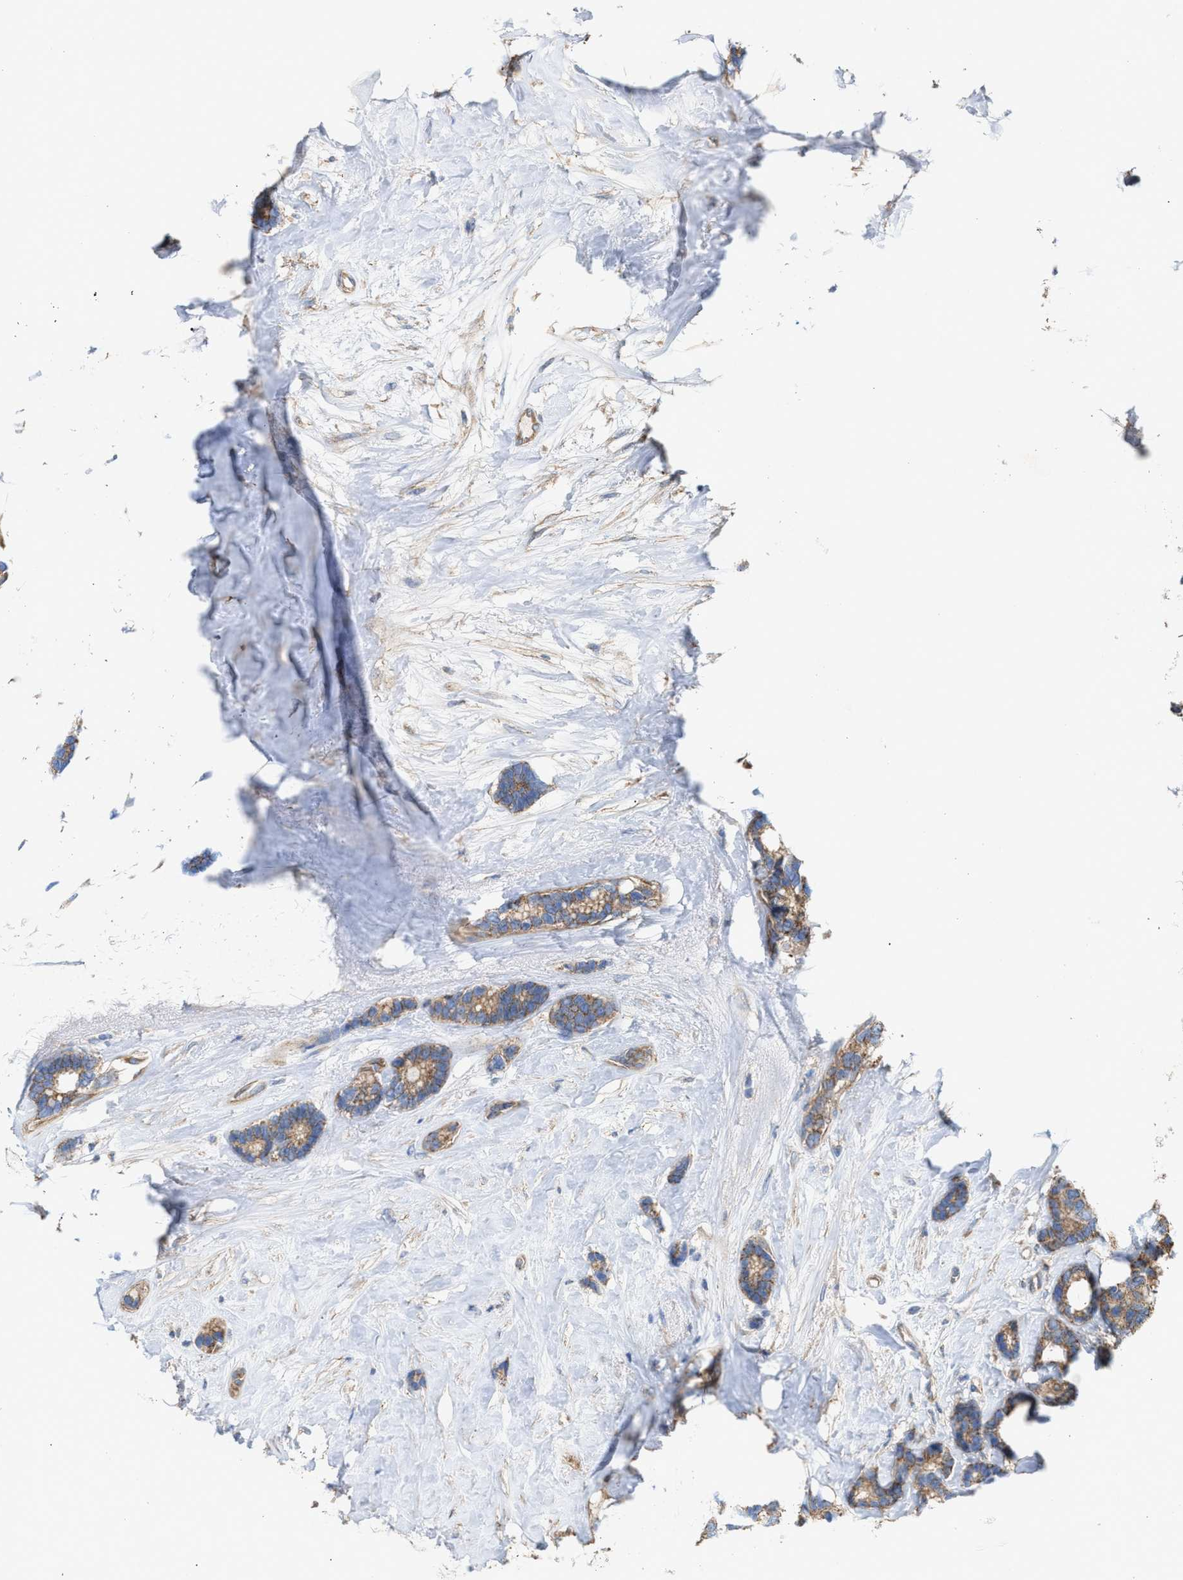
{"staining": {"intensity": "moderate", "quantity": ">75%", "location": "cytoplasmic/membranous"}, "tissue": "breast cancer", "cell_type": "Tumor cells", "image_type": "cancer", "snomed": [{"axis": "morphology", "description": "Duct carcinoma"}, {"axis": "topography", "description": "Breast"}], "caption": "Immunohistochemical staining of intraductal carcinoma (breast) shows medium levels of moderate cytoplasmic/membranous expression in approximately >75% of tumor cells.", "gene": "OXSM", "patient": {"sex": "female", "age": 87}}